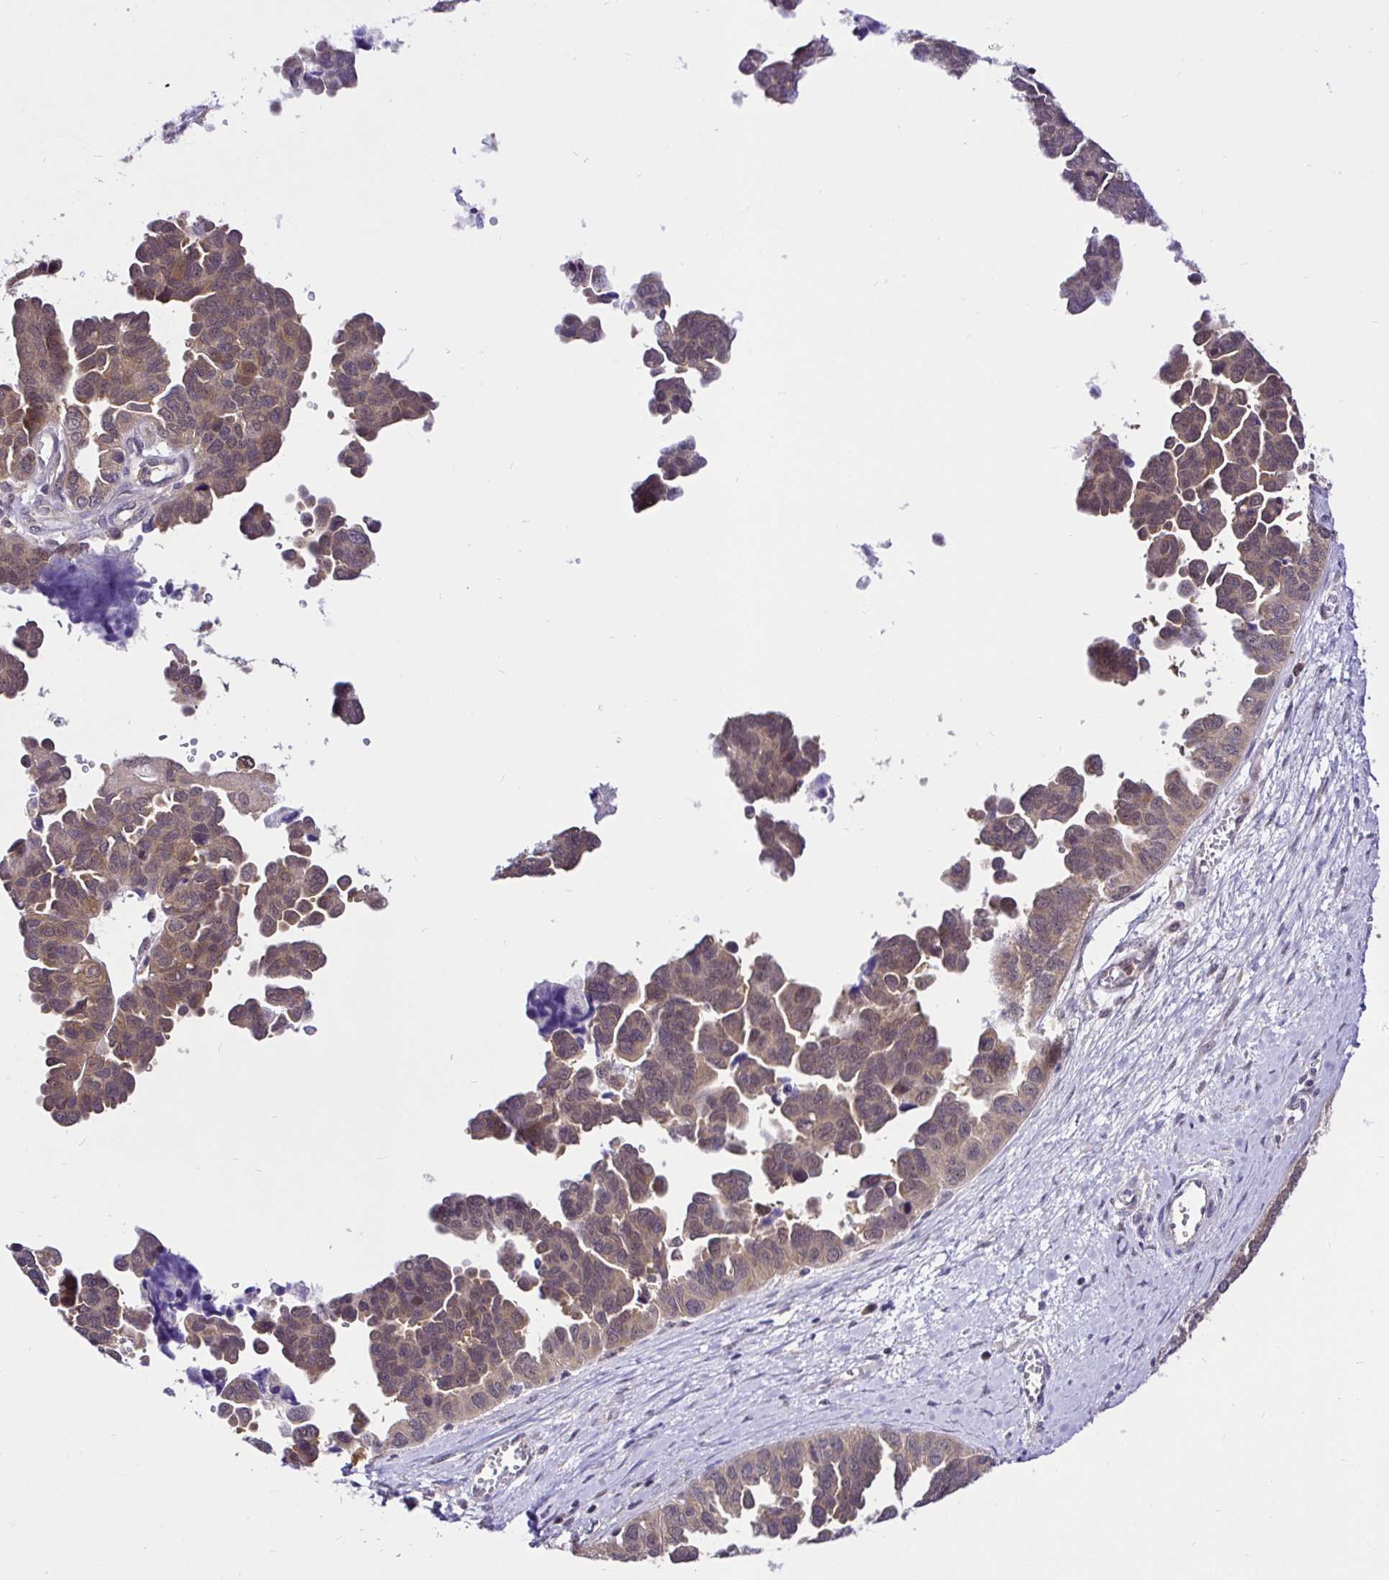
{"staining": {"intensity": "moderate", "quantity": ">75%", "location": "cytoplasmic/membranous"}, "tissue": "ovarian cancer", "cell_type": "Tumor cells", "image_type": "cancer", "snomed": [{"axis": "morphology", "description": "Cystadenocarcinoma, serous, NOS"}, {"axis": "topography", "description": "Ovary"}], "caption": "Ovarian cancer (serous cystadenocarcinoma) stained for a protein (brown) demonstrates moderate cytoplasmic/membranous positive positivity in about >75% of tumor cells.", "gene": "UBE2M", "patient": {"sex": "female", "age": 64}}